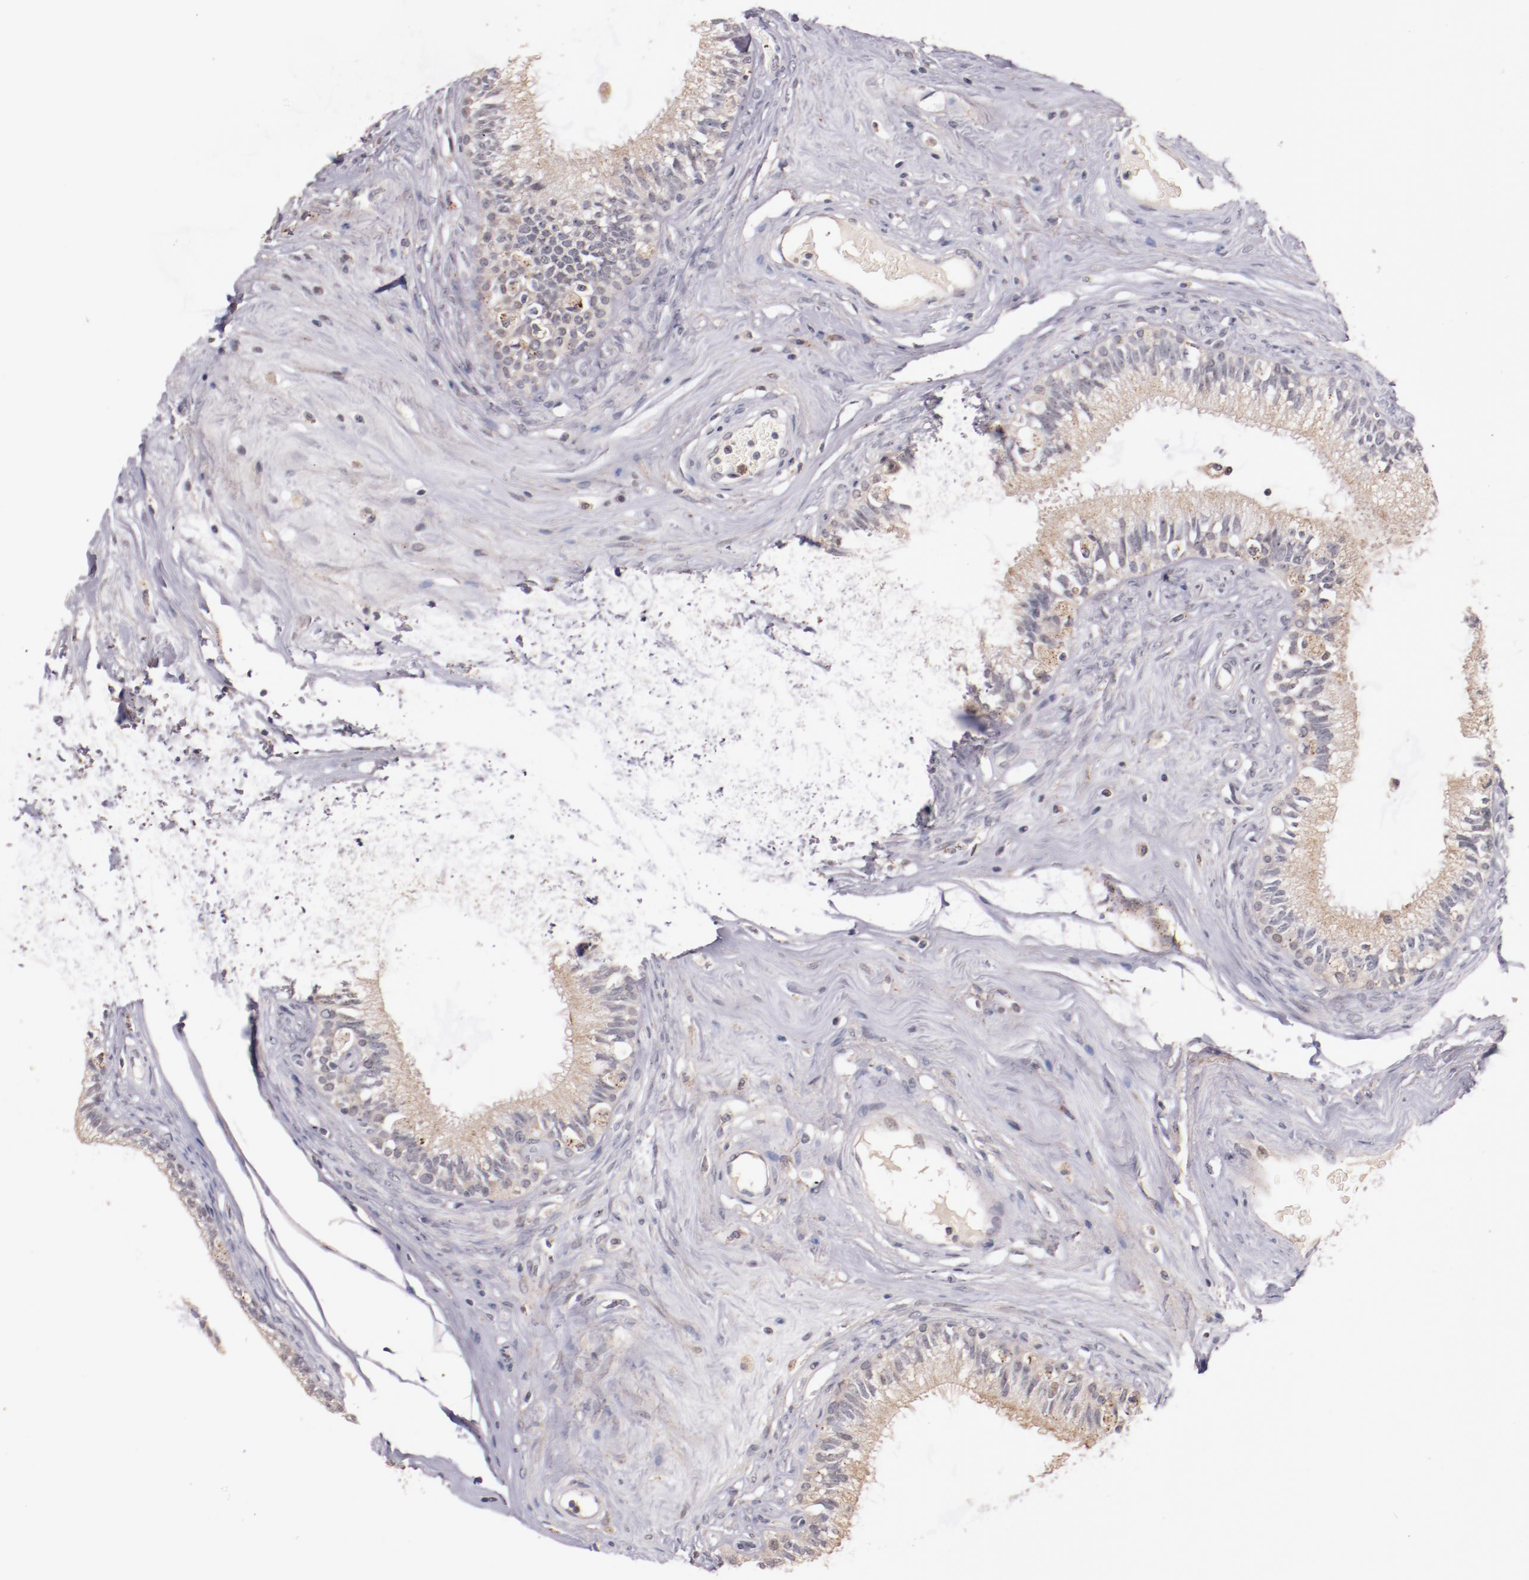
{"staining": {"intensity": "weak", "quantity": ">75%", "location": "cytoplasmic/membranous"}, "tissue": "epididymis", "cell_type": "Glandular cells", "image_type": "normal", "snomed": [{"axis": "morphology", "description": "Normal tissue, NOS"}, {"axis": "morphology", "description": "Inflammation, NOS"}, {"axis": "topography", "description": "Epididymis"}], "caption": "Immunohistochemistry histopathology image of benign human epididymis stained for a protein (brown), which displays low levels of weak cytoplasmic/membranous expression in about >75% of glandular cells.", "gene": "SYP", "patient": {"sex": "male", "age": 84}}